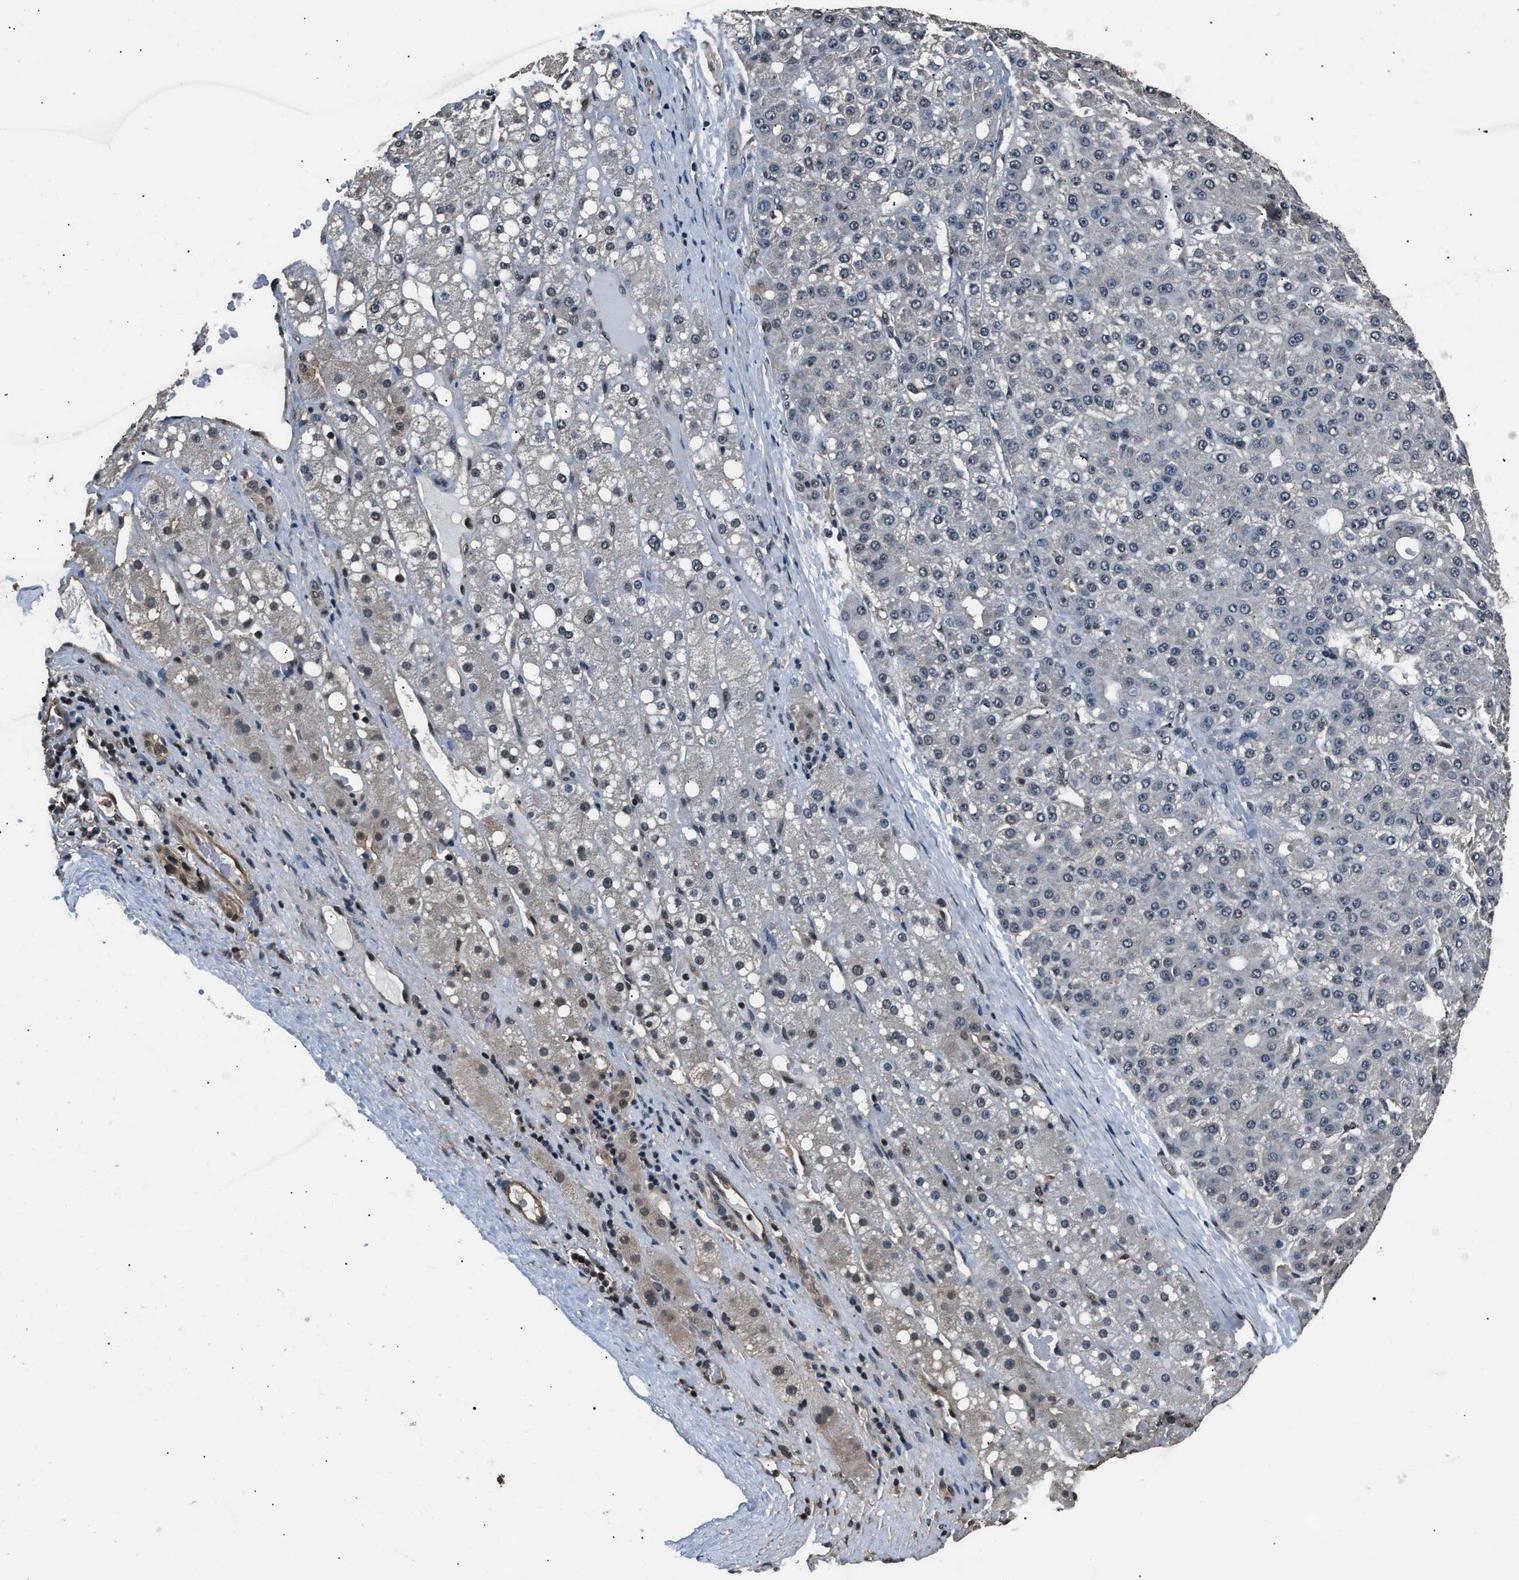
{"staining": {"intensity": "weak", "quantity": "<25%", "location": "cytoplasmic/membranous,nuclear"}, "tissue": "liver cancer", "cell_type": "Tumor cells", "image_type": "cancer", "snomed": [{"axis": "morphology", "description": "Carcinoma, Hepatocellular, NOS"}, {"axis": "topography", "description": "Liver"}], "caption": "Human hepatocellular carcinoma (liver) stained for a protein using IHC exhibits no expression in tumor cells.", "gene": "DFFA", "patient": {"sex": "male", "age": 67}}